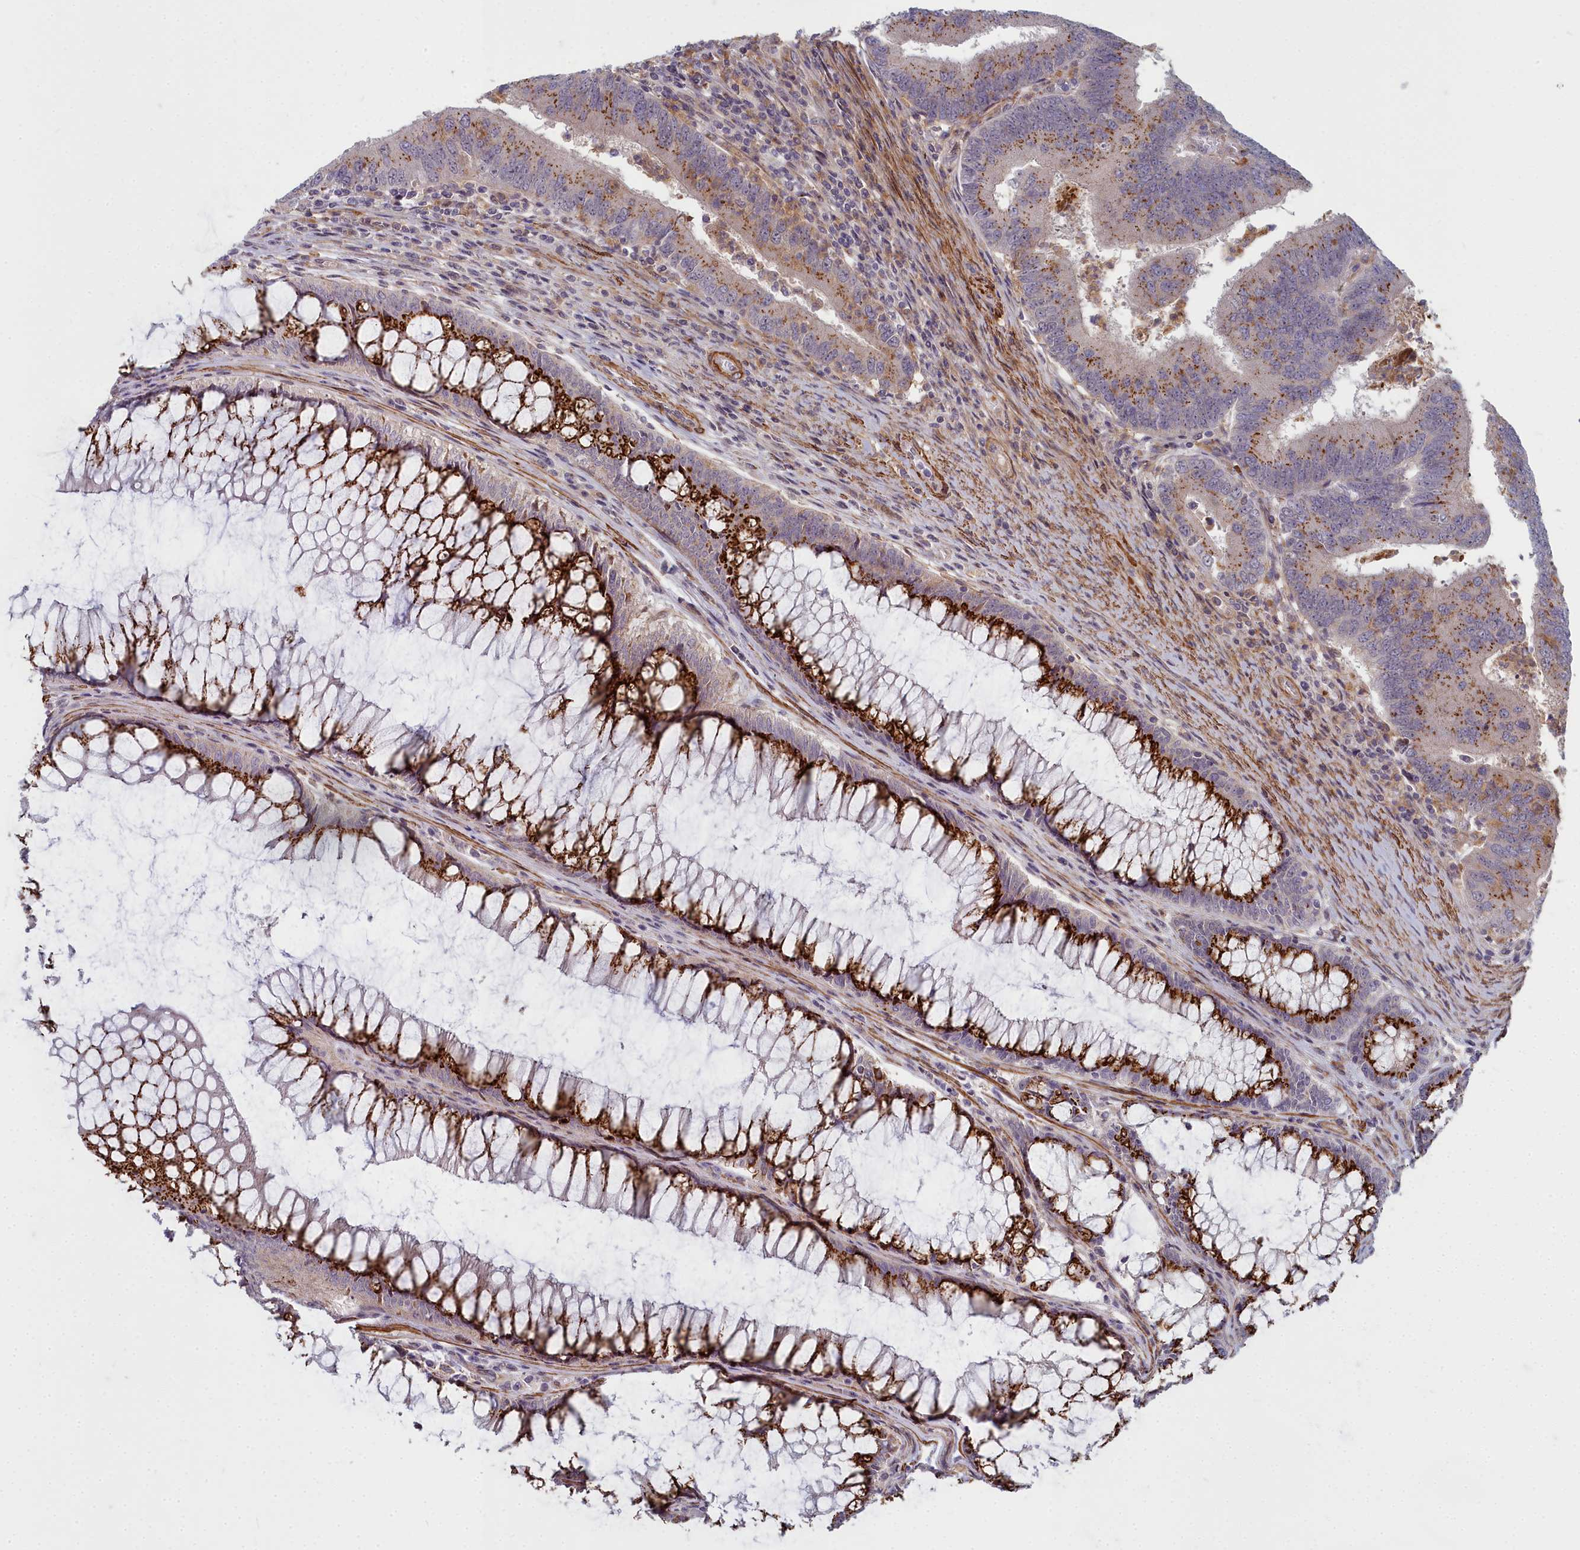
{"staining": {"intensity": "moderate", "quantity": ">75%", "location": "cytoplasmic/membranous"}, "tissue": "colorectal cancer", "cell_type": "Tumor cells", "image_type": "cancer", "snomed": [{"axis": "morphology", "description": "Adenocarcinoma, NOS"}, {"axis": "topography", "description": "Colon"}], "caption": "This image displays immunohistochemistry staining of human colorectal cancer, with medium moderate cytoplasmic/membranous staining in about >75% of tumor cells.", "gene": "ZNF626", "patient": {"sex": "female", "age": 67}}